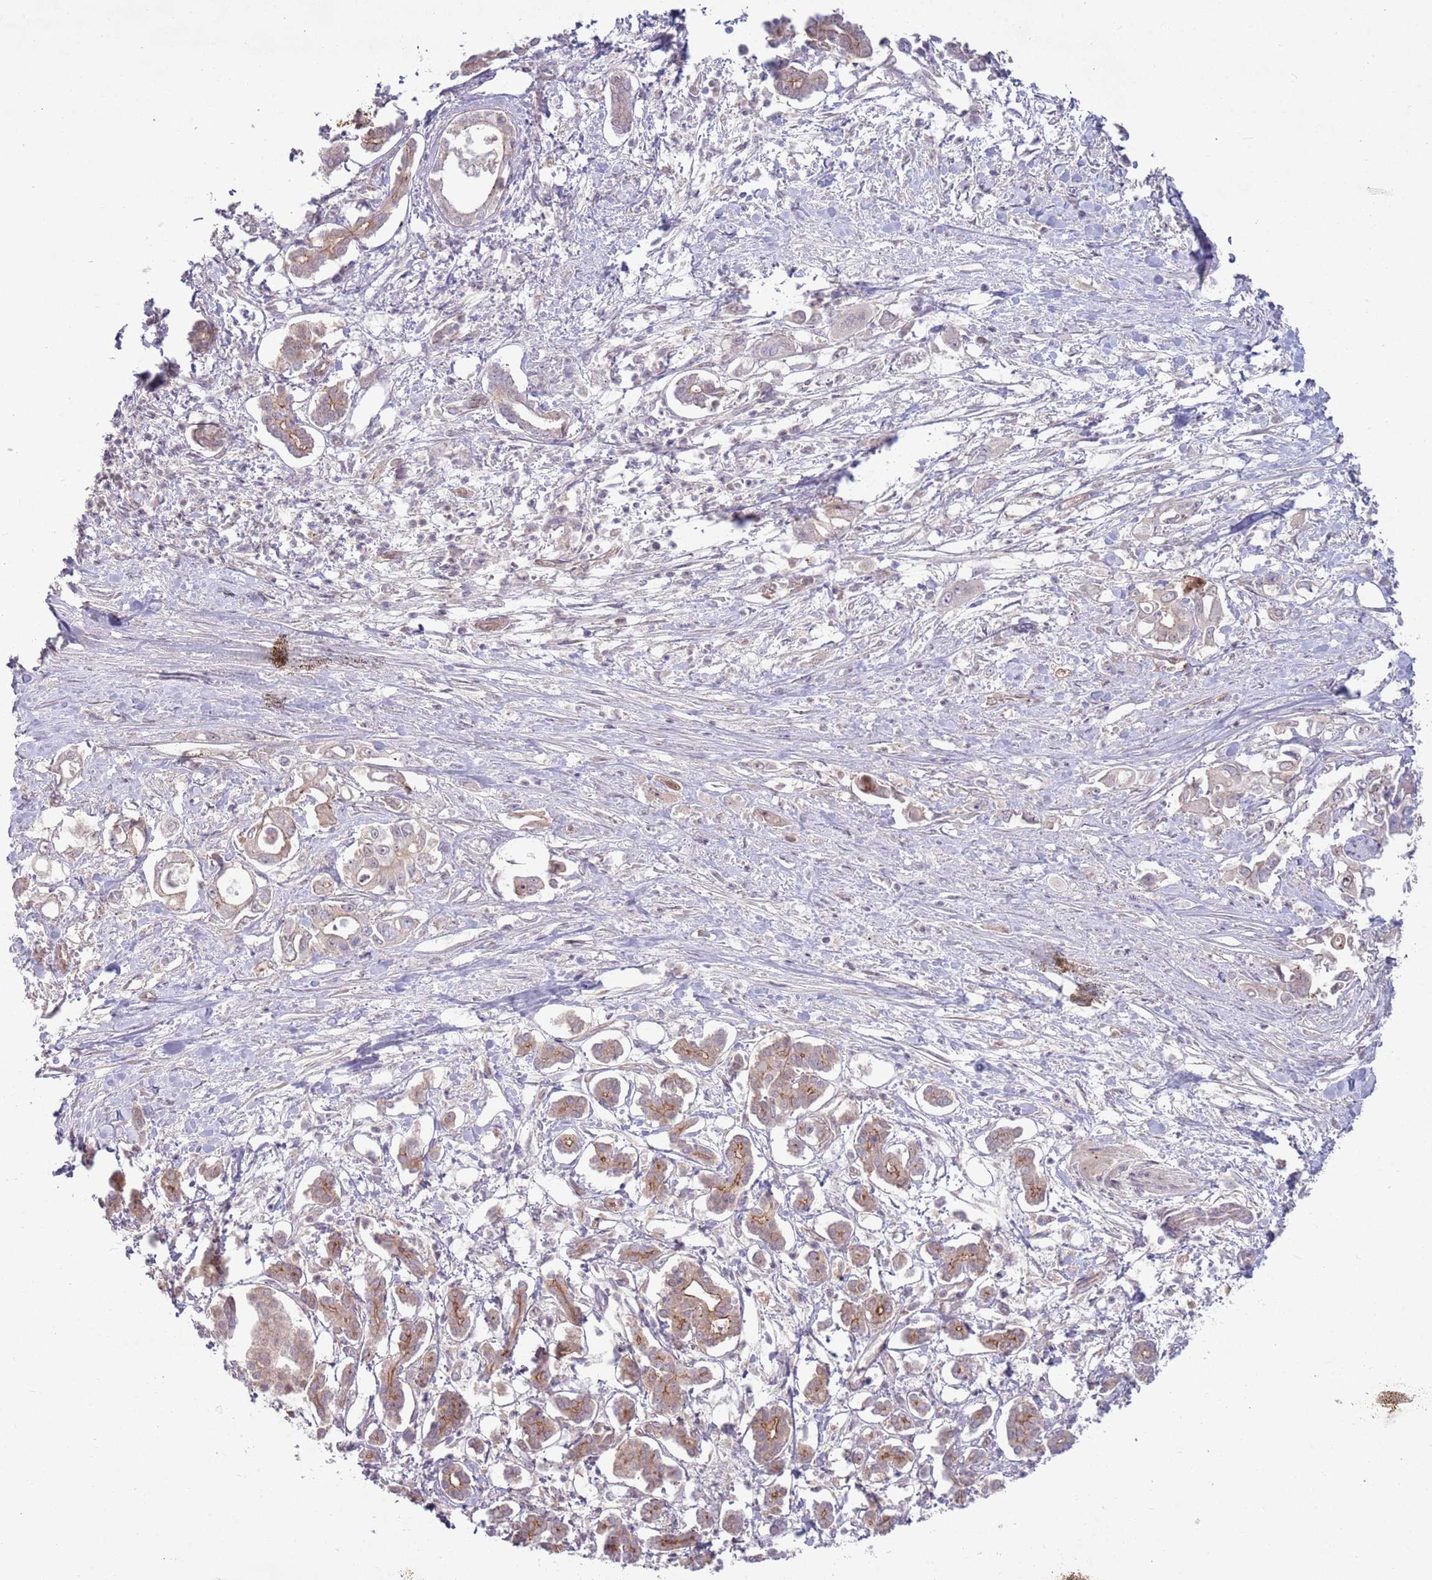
{"staining": {"intensity": "weak", "quantity": "25%-75%", "location": "cytoplasmic/membranous"}, "tissue": "pancreatic cancer", "cell_type": "Tumor cells", "image_type": "cancer", "snomed": [{"axis": "morphology", "description": "Adenocarcinoma, NOS"}, {"axis": "topography", "description": "Pancreas"}], "caption": "Pancreatic adenocarcinoma was stained to show a protein in brown. There is low levels of weak cytoplasmic/membranous positivity in approximately 25%-75% of tumor cells.", "gene": "SAV1", "patient": {"sex": "male", "age": 61}}